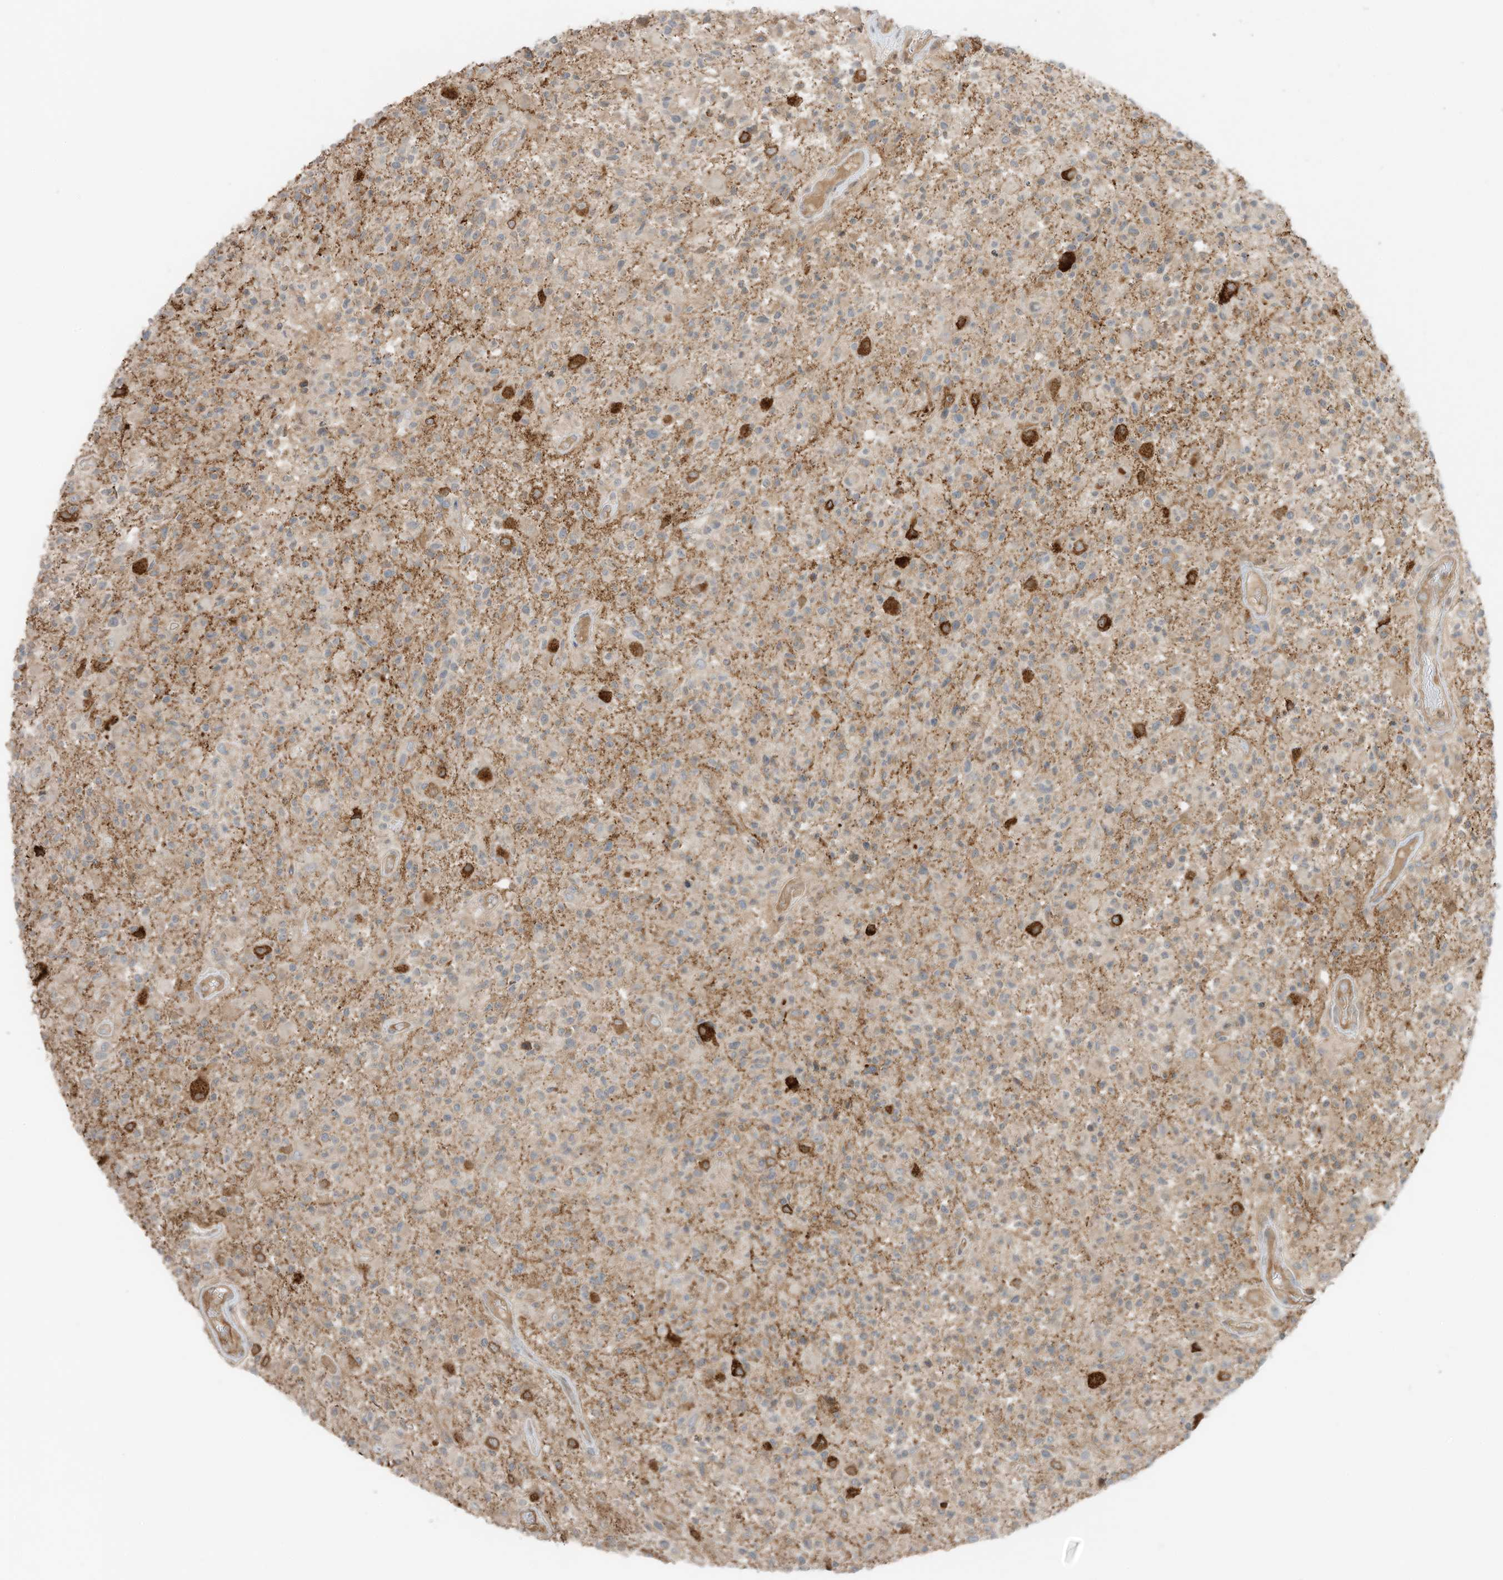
{"staining": {"intensity": "weak", "quantity": "25%-75%", "location": "cytoplasmic/membranous"}, "tissue": "glioma", "cell_type": "Tumor cells", "image_type": "cancer", "snomed": [{"axis": "morphology", "description": "Glioma, malignant, High grade"}, {"axis": "morphology", "description": "Glioblastoma, NOS"}, {"axis": "topography", "description": "Brain"}], "caption": "Glioma stained for a protein (brown) exhibits weak cytoplasmic/membranous positive expression in about 25%-75% of tumor cells.", "gene": "SLC25A12", "patient": {"sex": "male", "age": 60}}